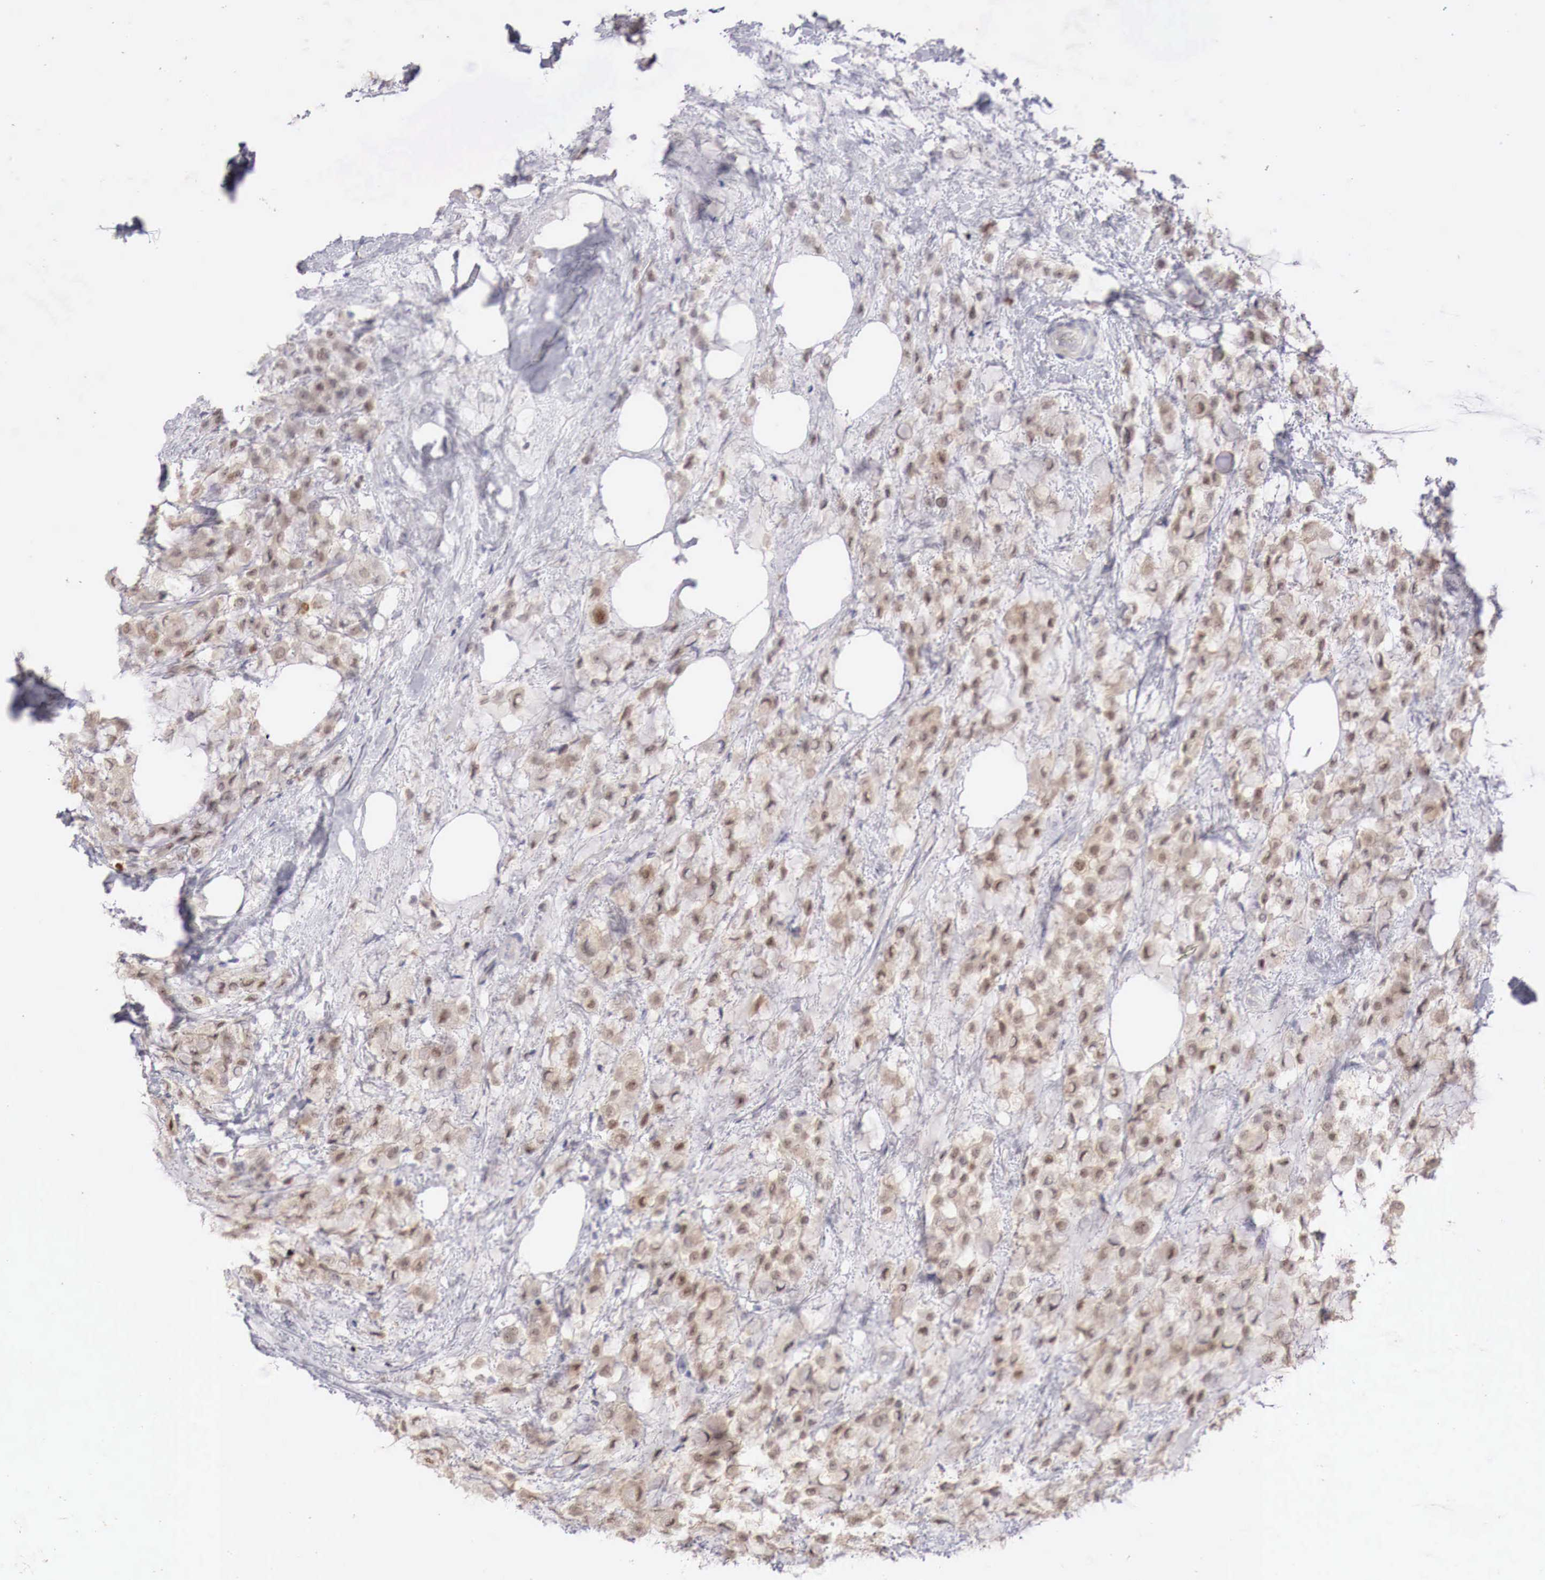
{"staining": {"intensity": "weak", "quantity": "25%-75%", "location": "cytoplasmic/membranous,nuclear"}, "tissue": "breast cancer", "cell_type": "Tumor cells", "image_type": "cancer", "snomed": [{"axis": "morphology", "description": "Lobular carcinoma"}, {"axis": "topography", "description": "Breast"}], "caption": "Protein positivity by IHC reveals weak cytoplasmic/membranous and nuclear positivity in about 25%-75% of tumor cells in breast lobular carcinoma.", "gene": "GATA1", "patient": {"sex": "female", "age": 85}}